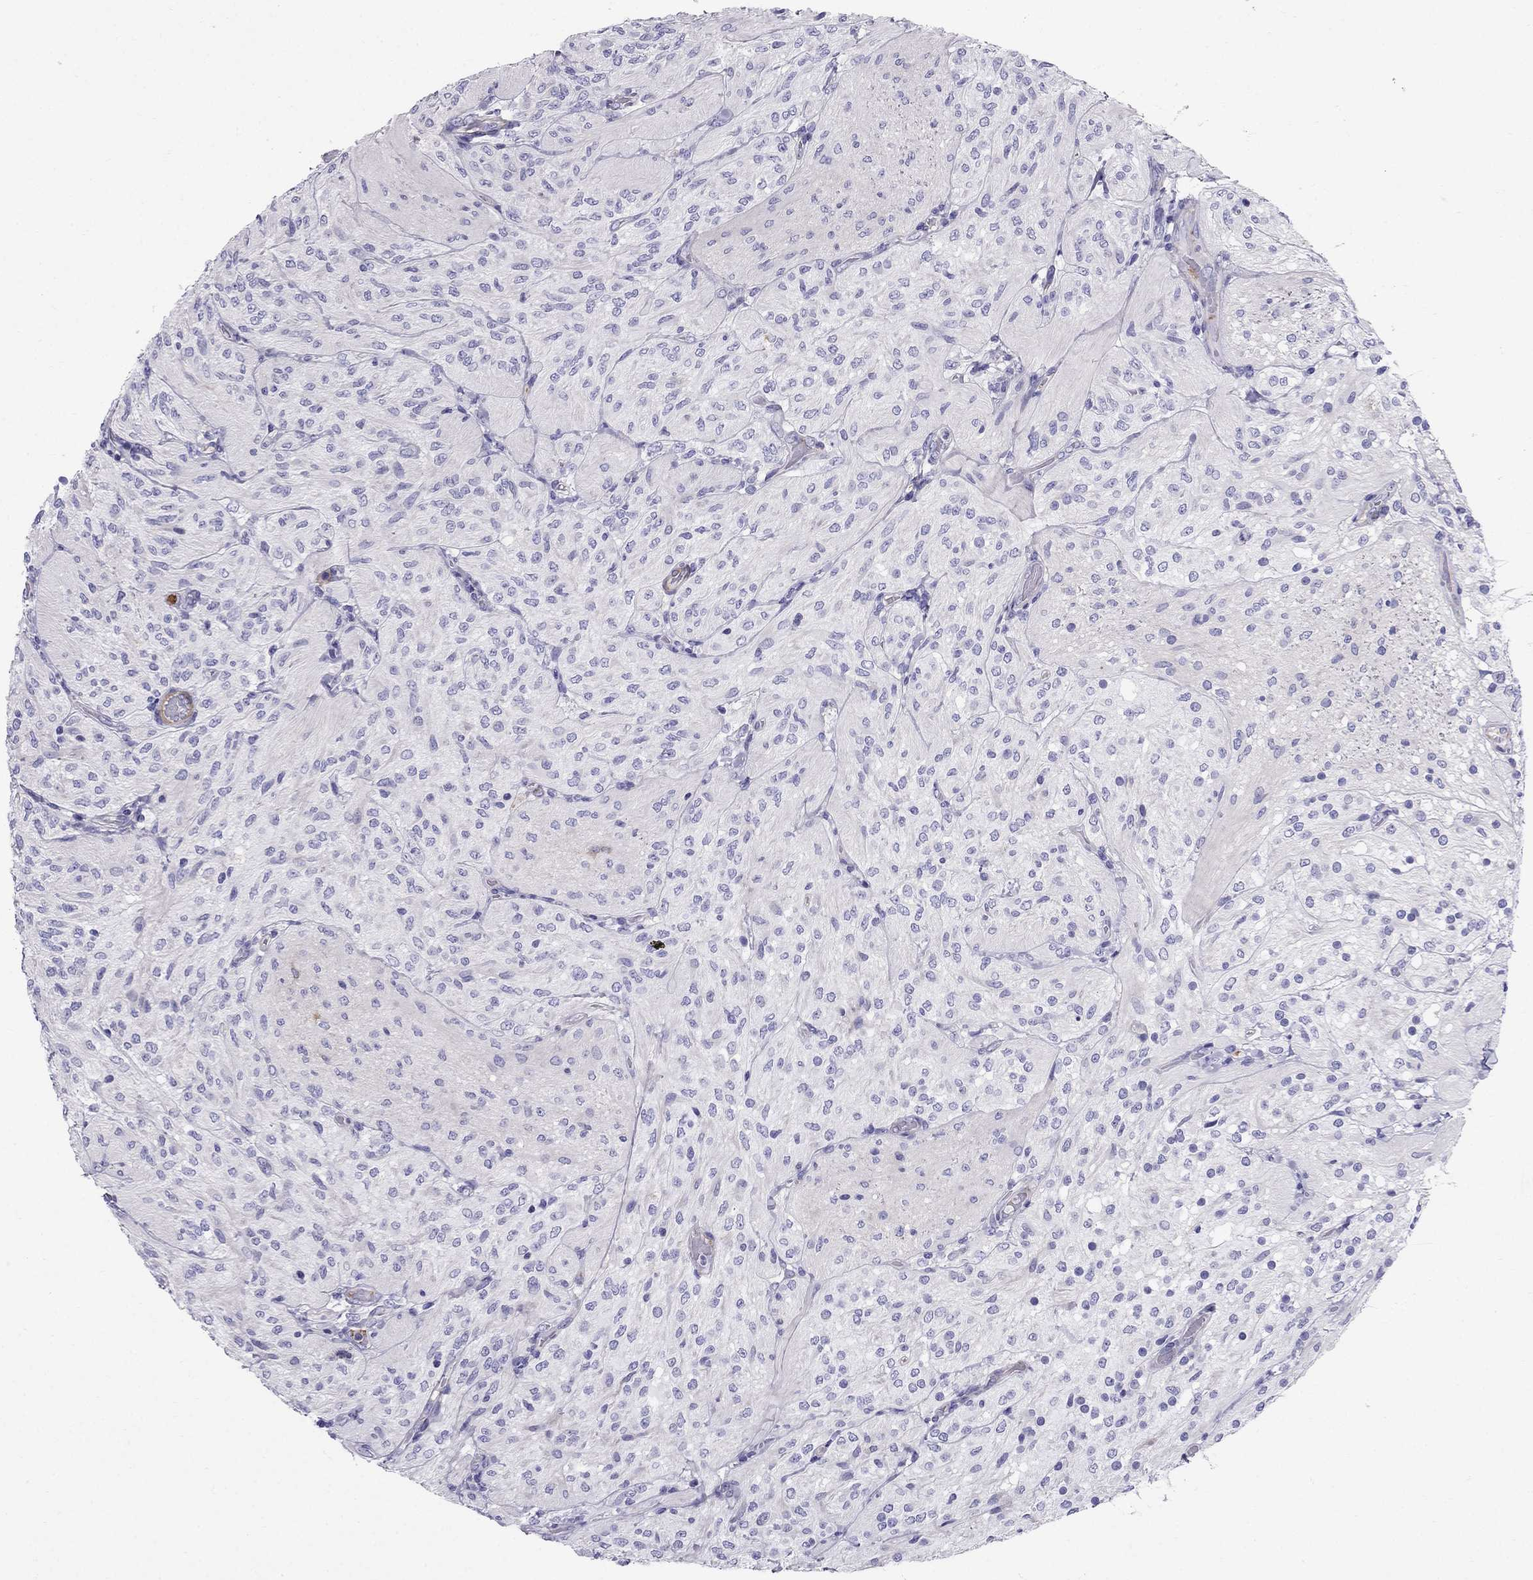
{"staining": {"intensity": "negative", "quantity": "none", "location": "none"}, "tissue": "glioma", "cell_type": "Tumor cells", "image_type": "cancer", "snomed": [{"axis": "morphology", "description": "Glioma, malignant, Low grade"}, {"axis": "topography", "description": "Brain"}], "caption": "IHC micrograph of low-grade glioma (malignant) stained for a protein (brown), which displays no staining in tumor cells.", "gene": "GPR50", "patient": {"sex": "male", "age": 3}}